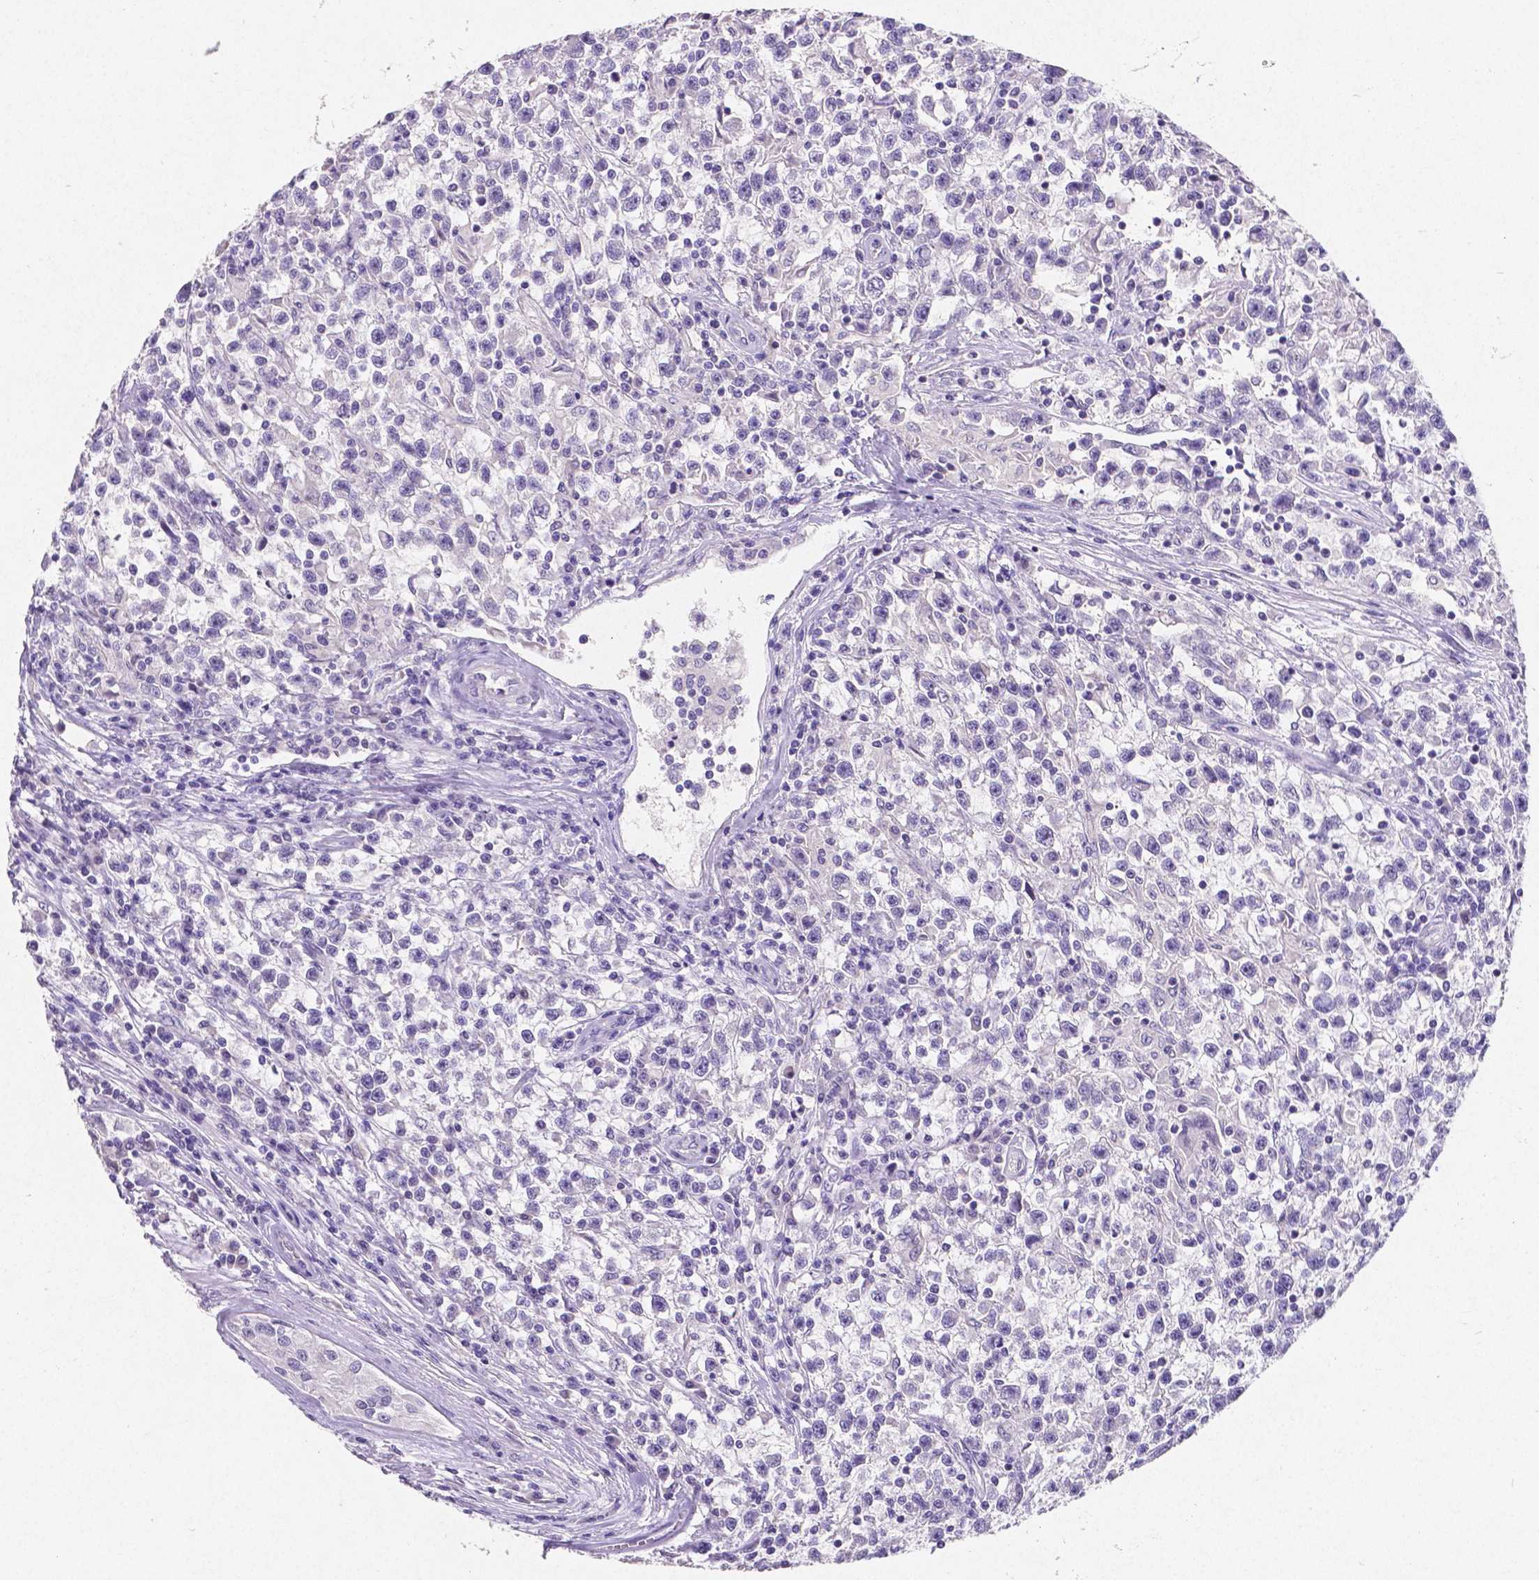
{"staining": {"intensity": "negative", "quantity": "none", "location": "none"}, "tissue": "testis cancer", "cell_type": "Tumor cells", "image_type": "cancer", "snomed": [{"axis": "morphology", "description": "Seminoma, NOS"}, {"axis": "topography", "description": "Testis"}], "caption": "The immunohistochemistry (IHC) micrograph has no significant expression in tumor cells of testis seminoma tissue.", "gene": "SATB2", "patient": {"sex": "male", "age": 31}}